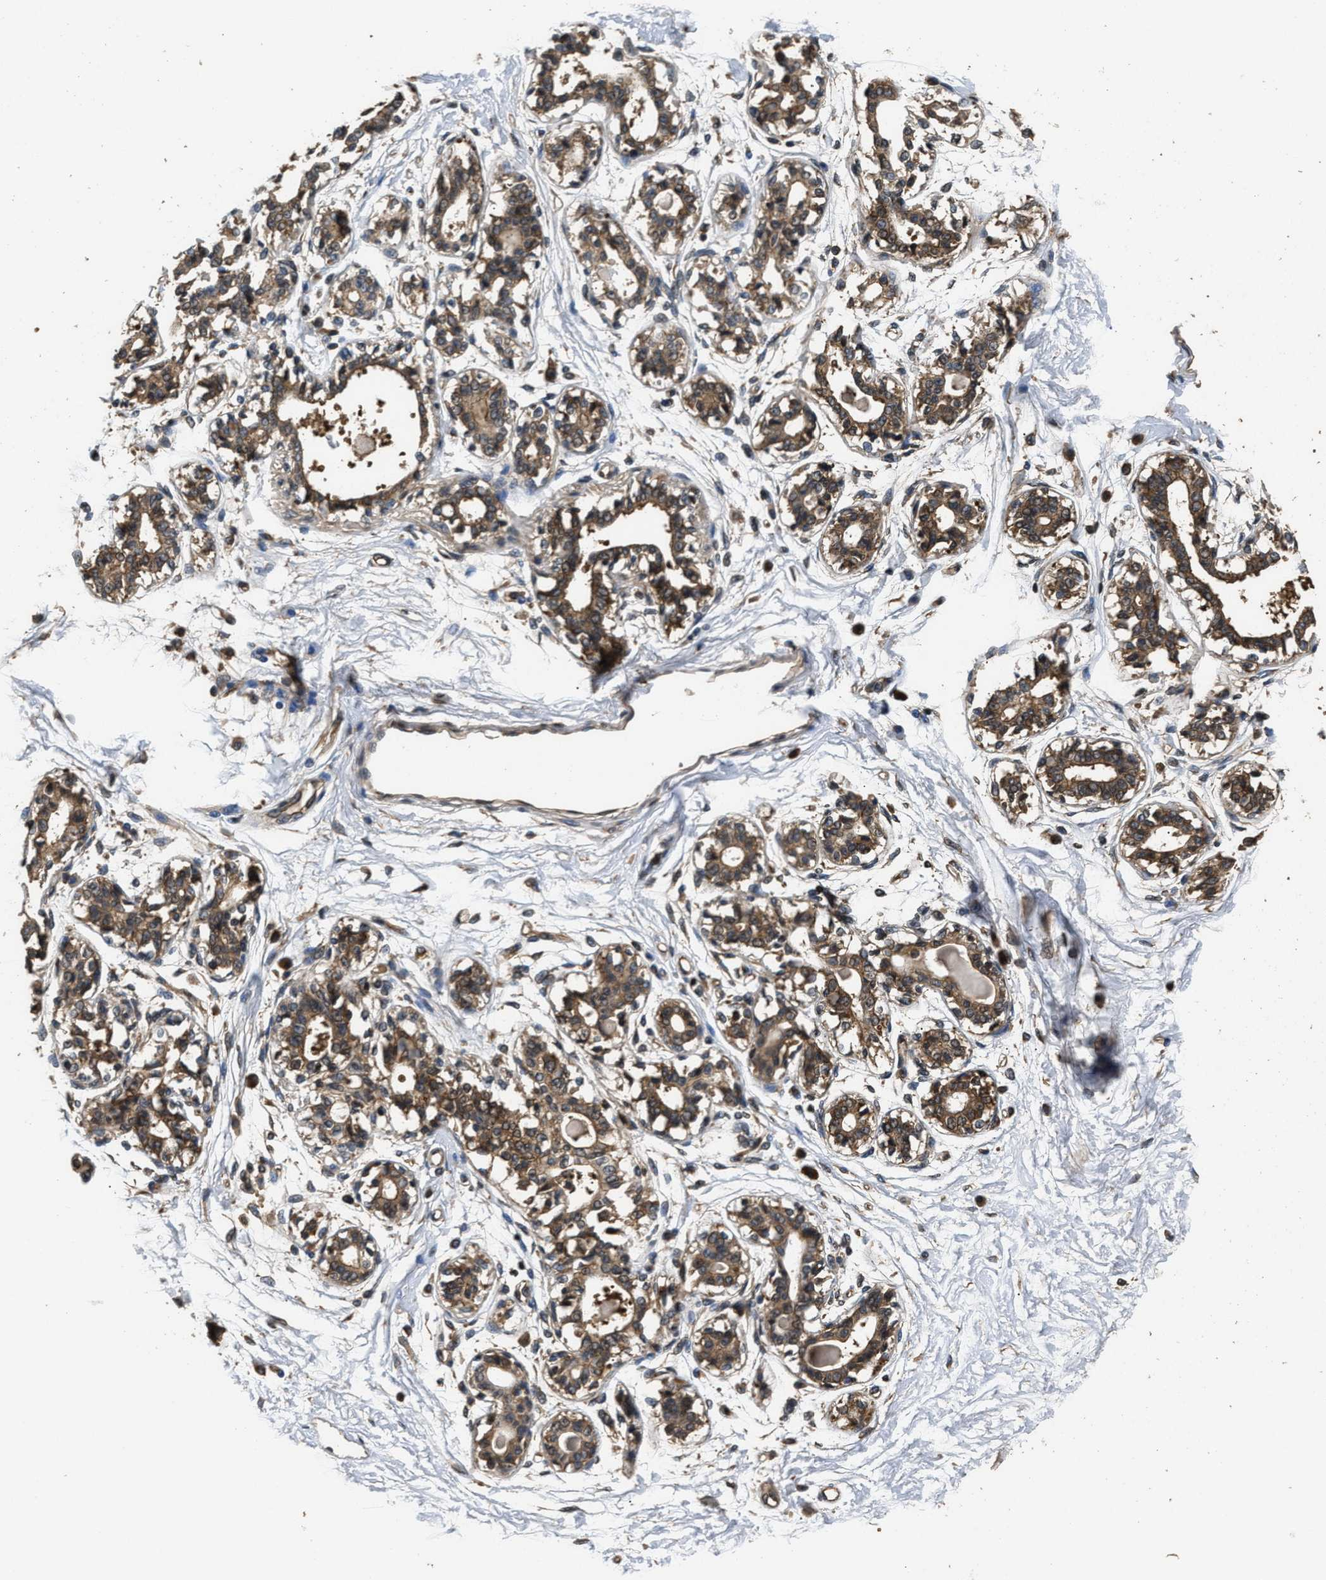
{"staining": {"intensity": "negative", "quantity": "none", "location": "none"}, "tissue": "breast", "cell_type": "Adipocytes", "image_type": "normal", "snomed": [{"axis": "morphology", "description": "Normal tissue, NOS"}, {"axis": "topography", "description": "Breast"}], "caption": "Adipocytes show no significant expression in unremarkable breast. (Brightfield microscopy of DAB immunohistochemistry at high magnification).", "gene": "DNAJC2", "patient": {"sex": "female", "age": 45}}